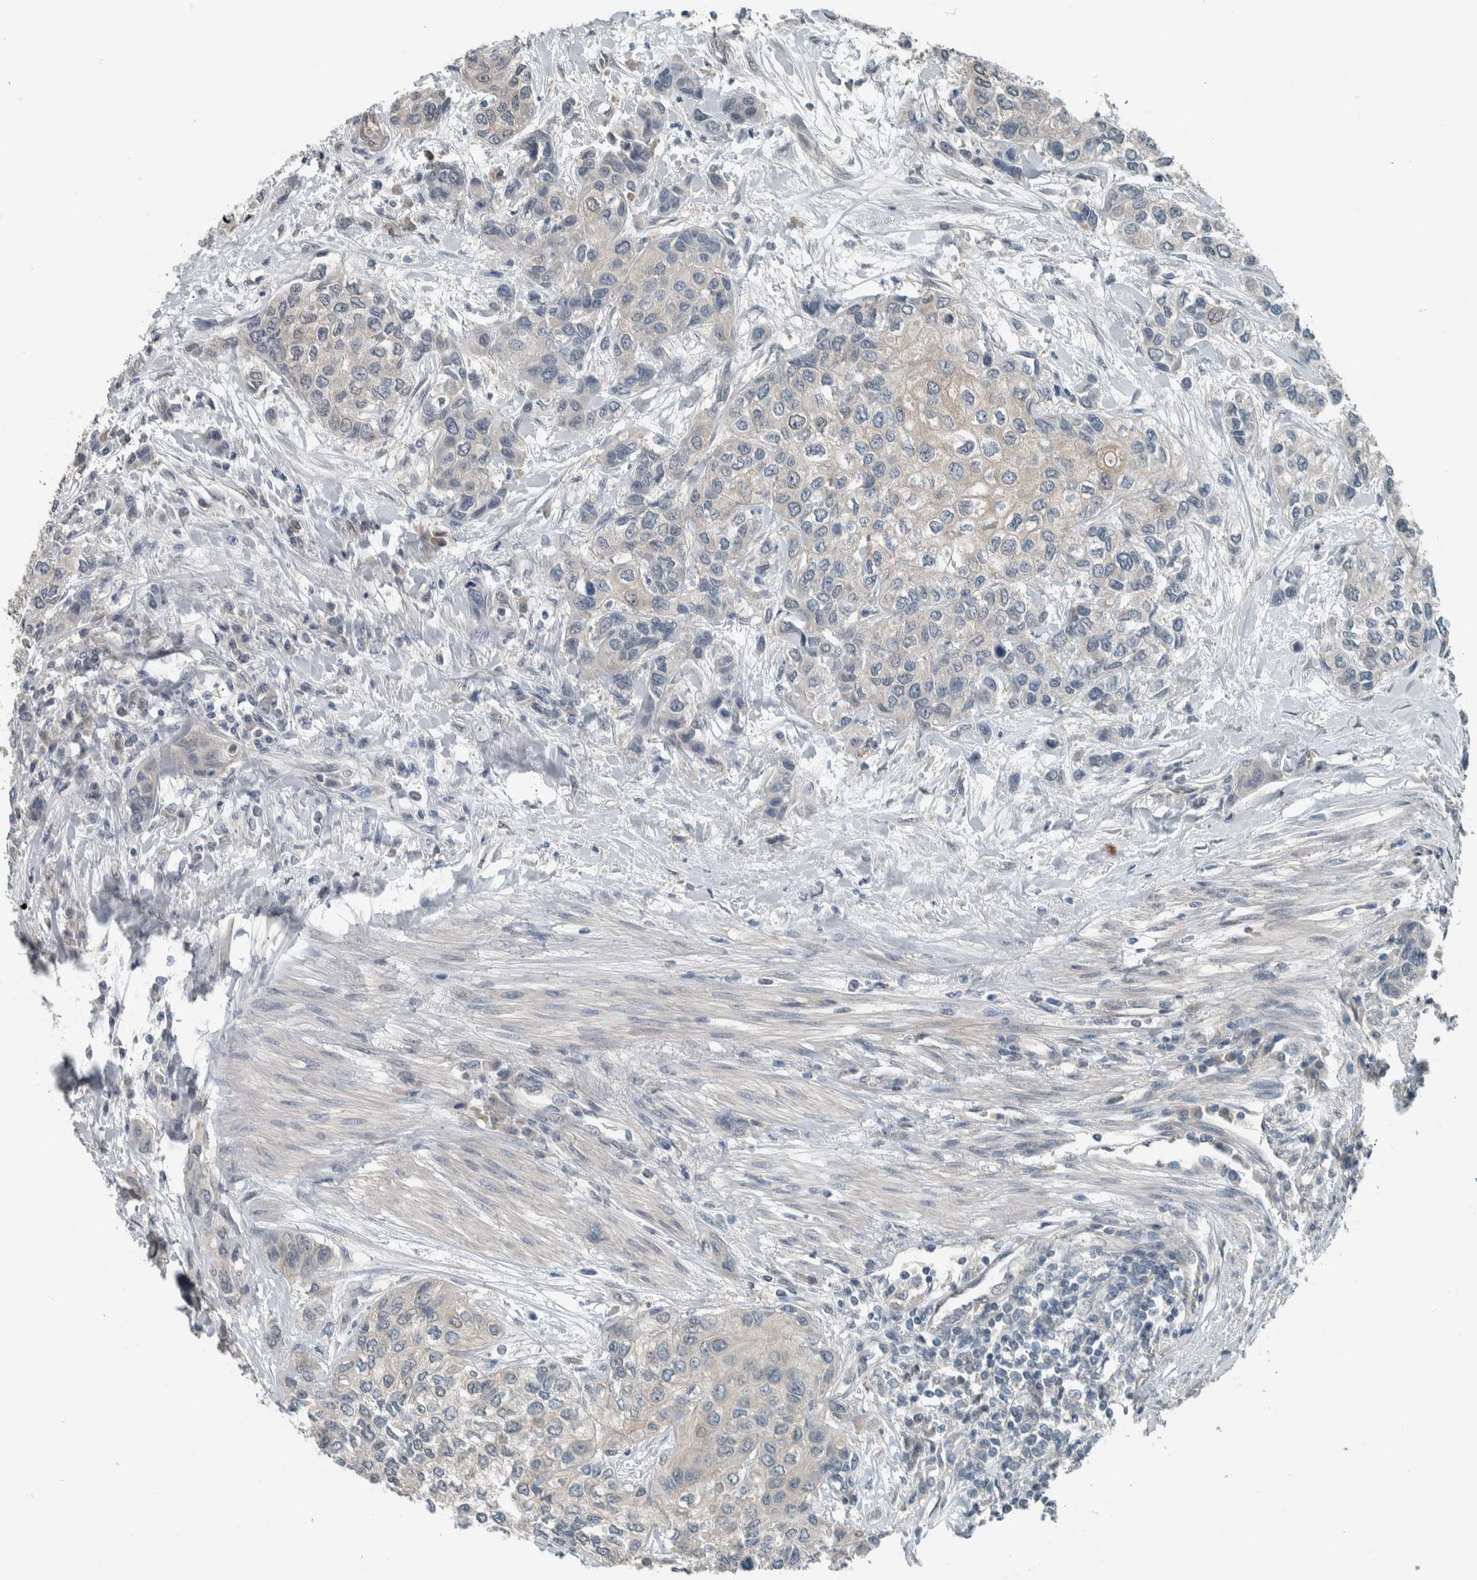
{"staining": {"intensity": "negative", "quantity": "none", "location": "none"}, "tissue": "urothelial cancer", "cell_type": "Tumor cells", "image_type": "cancer", "snomed": [{"axis": "morphology", "description": "Urothelial carcinoma, High grade"}, {"axis": "topography", "description": "Urinary bladder"}], "caption": "The histopathology image exhibits no staining of tumor cells in urothelial cancer.", "gene": "ALAD", "patient": {"sex": "female", "age": 56}}